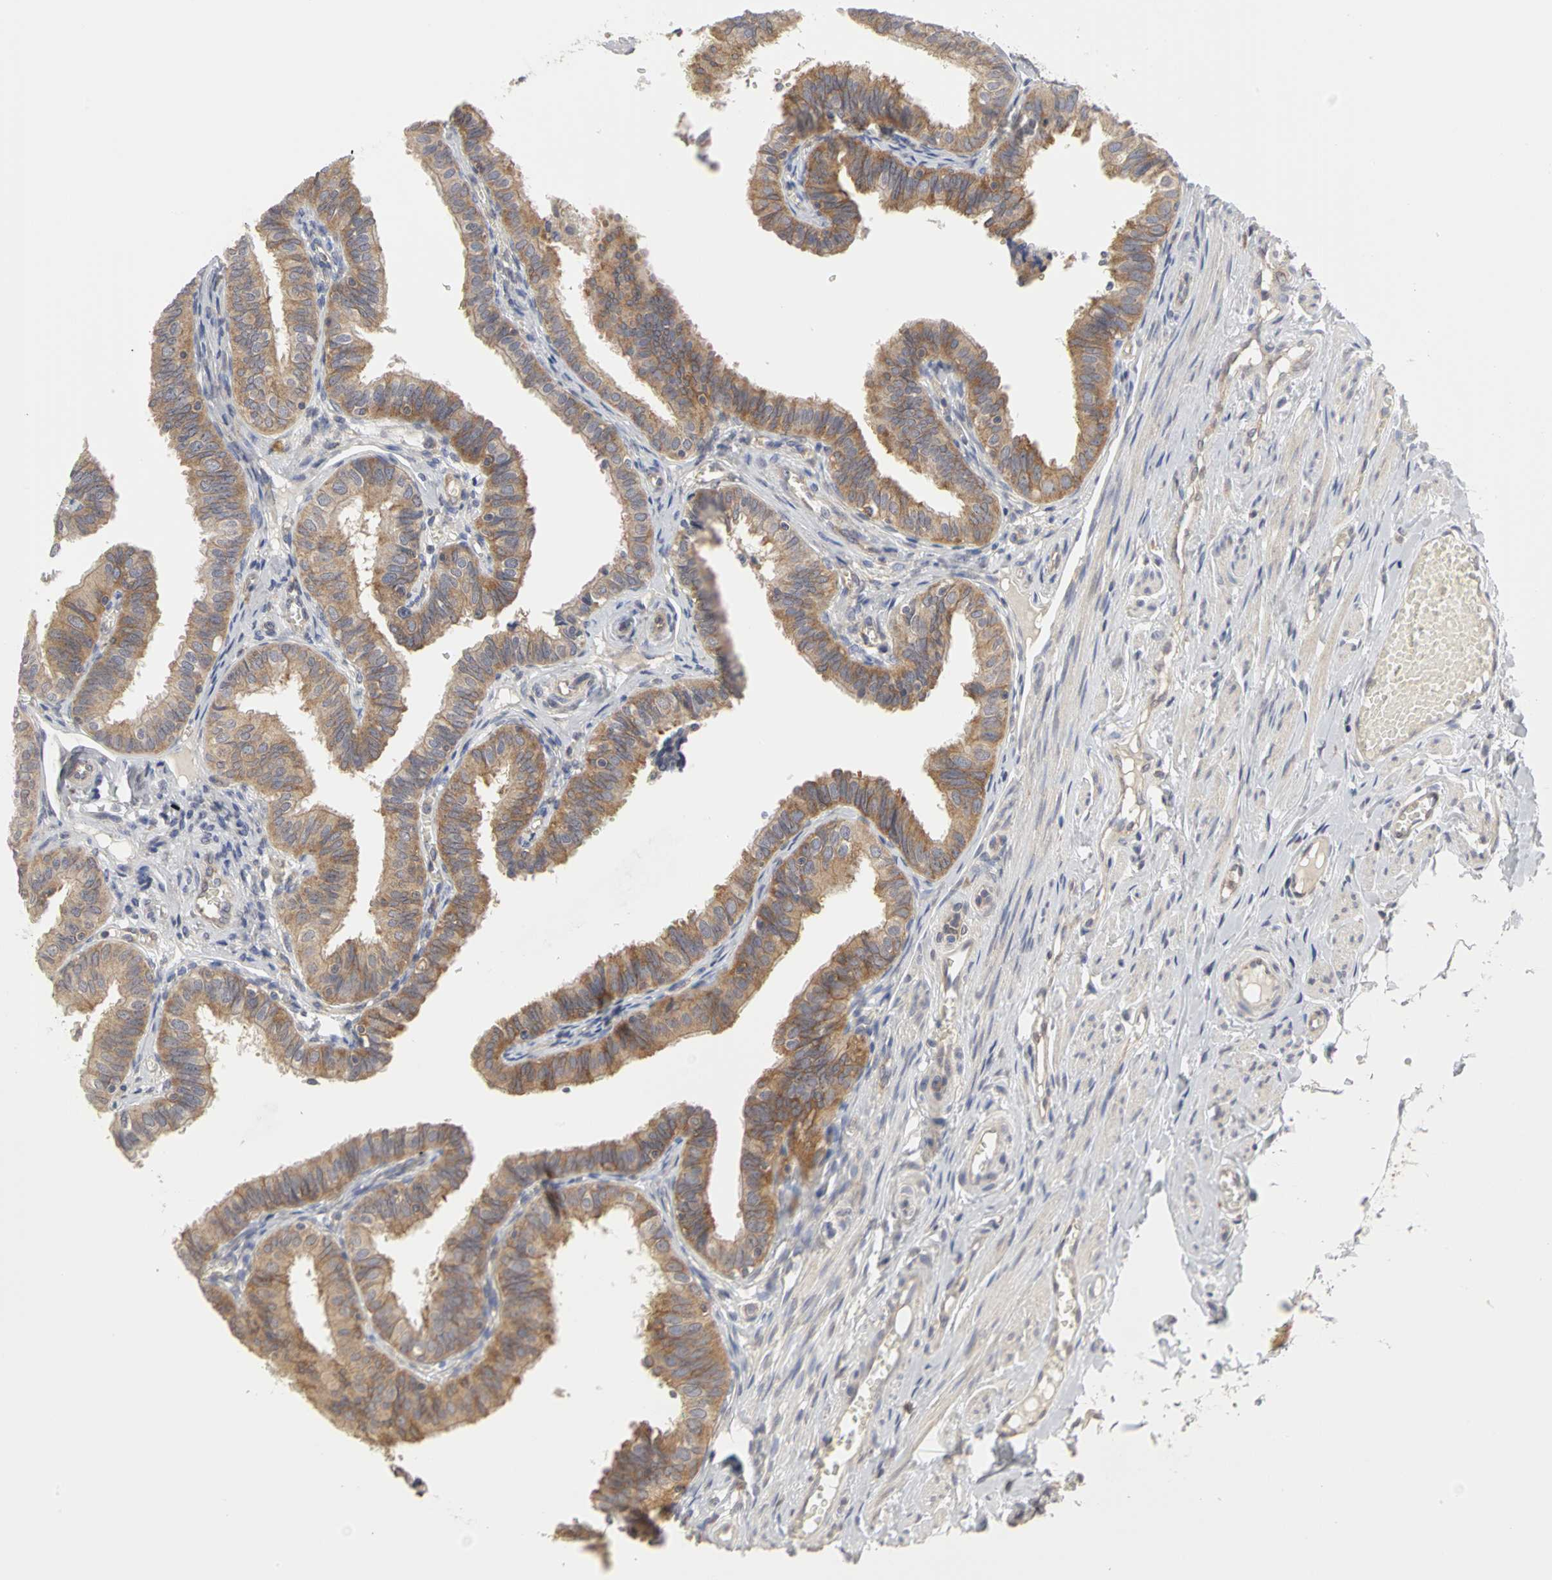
{"staining": {"intensity": "moderate", "quantity": ">75%", "location": "cytoplasmic/membranous"}, "tissue": "fallopian tube", "cell_type": "Glandular cells", "image_type": "normal", "snomed": [{"axis": "morphology", "description": "Normal tissue, NOS"}, {"axis": "topography", "description": "Fallopian tube"}], "caption": "An immunohistochemistry (IHC) histopathology image of benign tissue is shown. Protein staining in brown labels moderate cytoplasmic/membranous positivity in fallopian tube within glandular cells.", "gene": "IRAK1", "patient": {"sex": "female", "age": 46}}